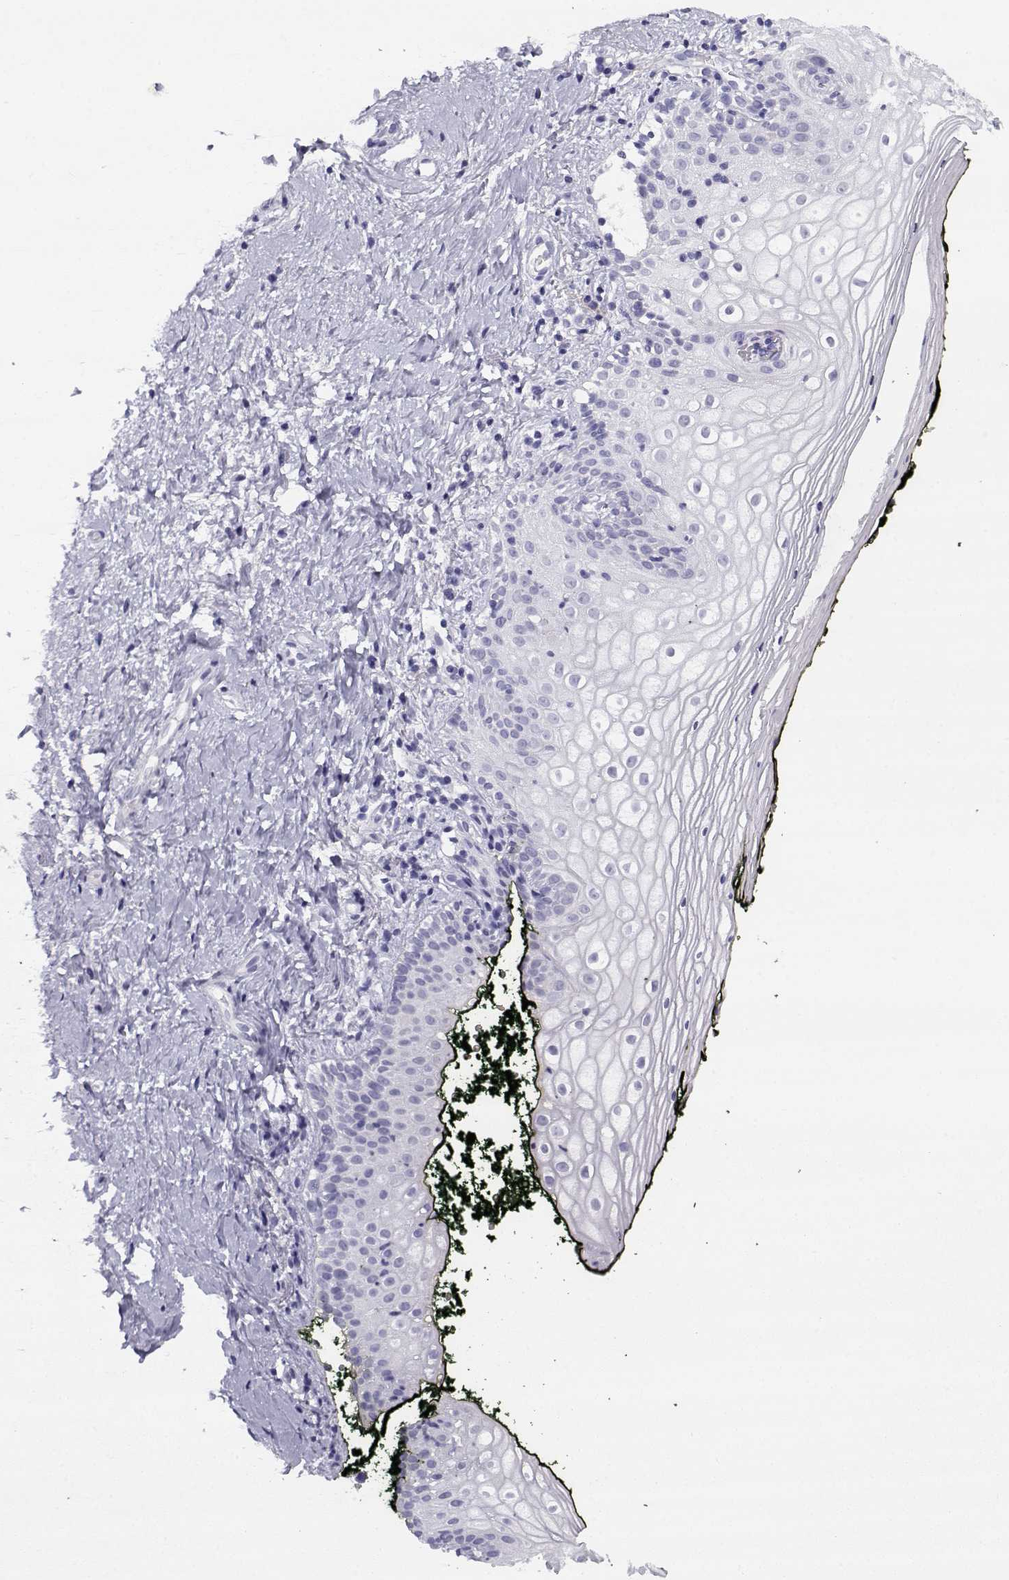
{"staining": {"intensity": "negative", "quantity": "none", "location": "none"}, "tissue": "vagina", "cell_type": "Squamous epithelial cells", "image_type": "normal", "snomed": [{"axis": "morphology", "description": "Normal tissue, NOS"}, {"axis": "topography", "description": "Vagina"}], "caption": "A high-resolution image shows immunohistochemistry (IHC) staining of normal vagina, which exhibits no significant staining in squamous epithelial cells.", "gene": "CREB3L3", "patient": {"sex": "female", "age": 47}}